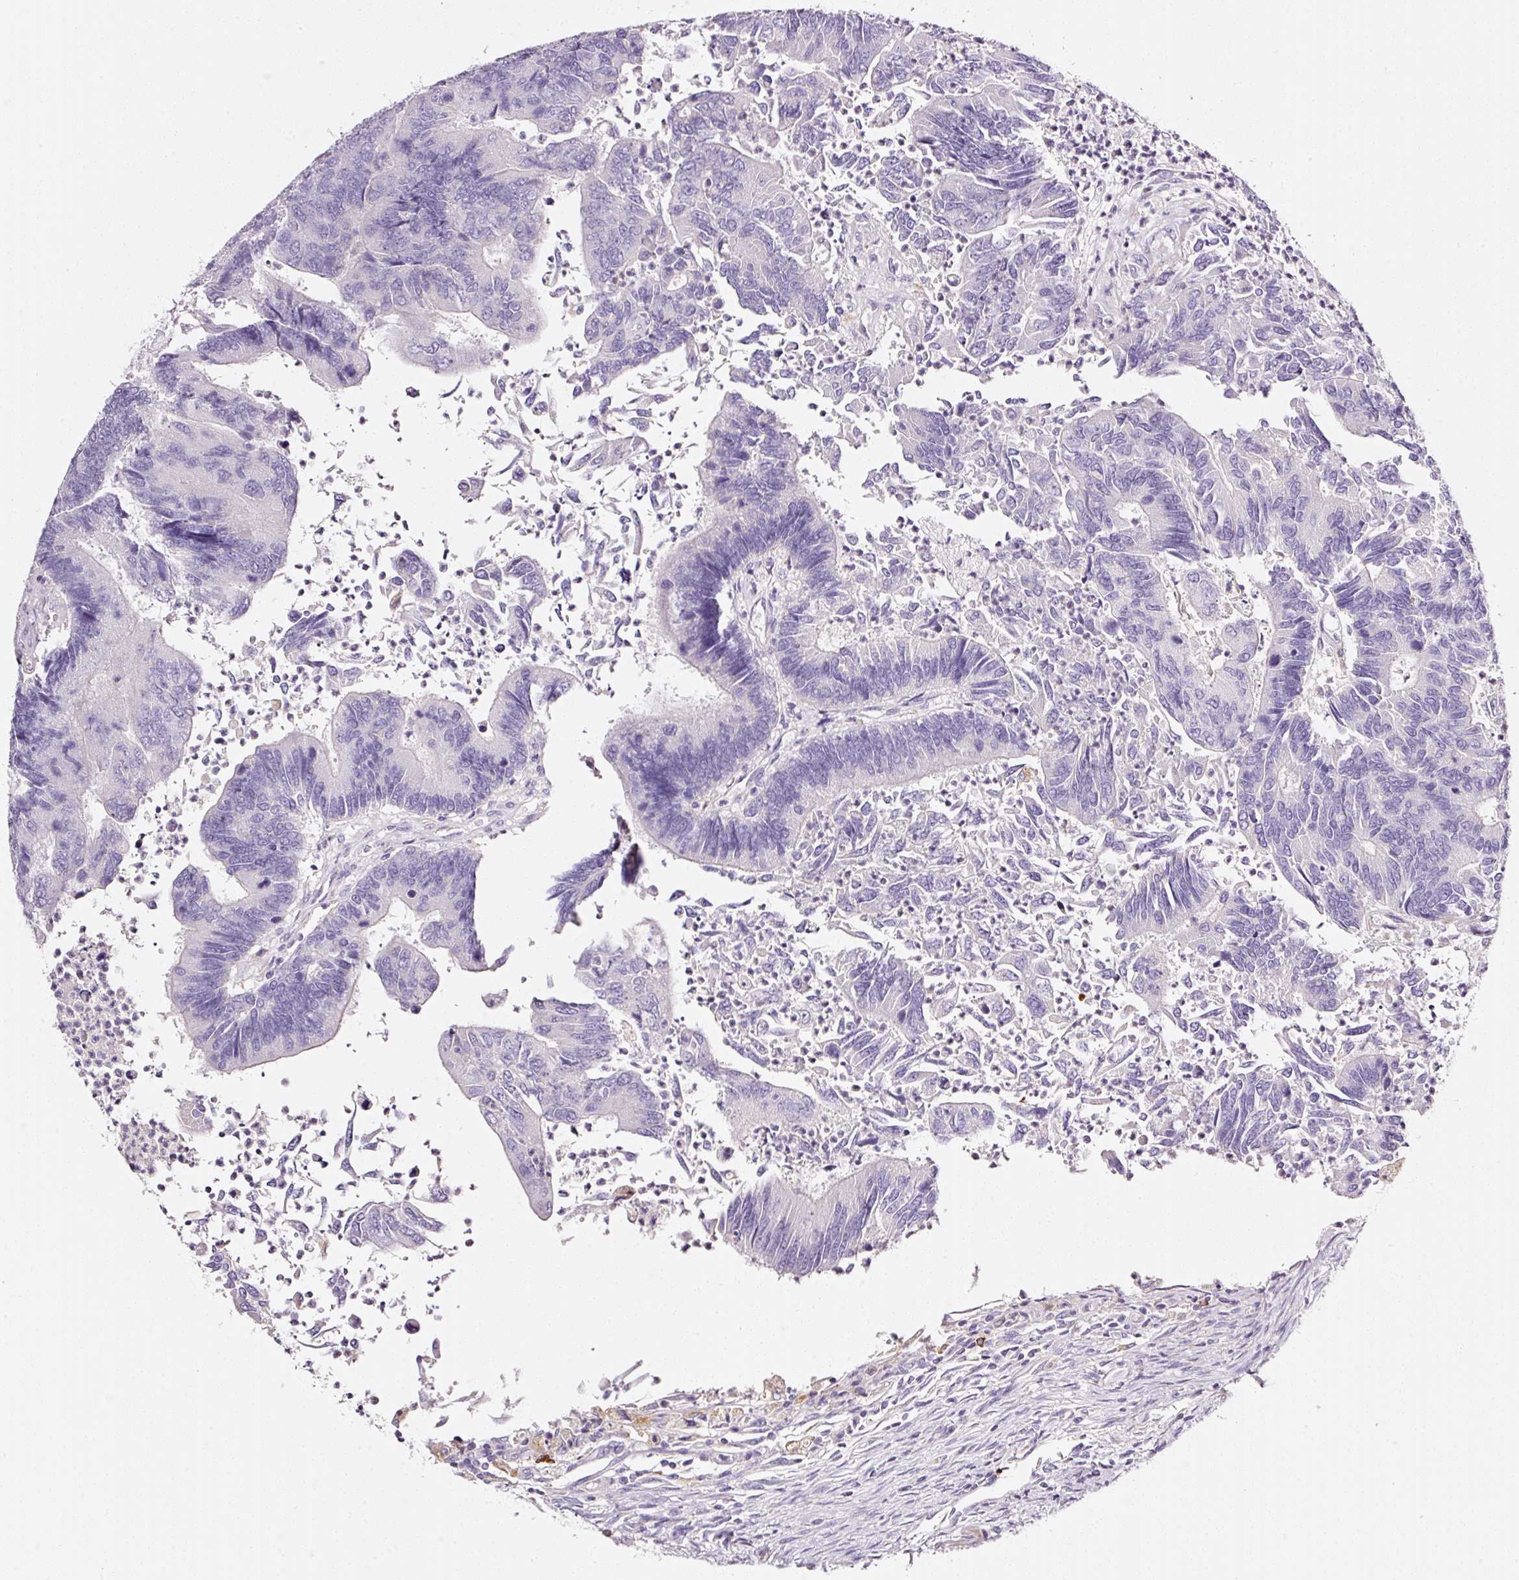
{"staining": {"intensity": "negative", "quantity": "none", "location": "none"}, "tissue": "colorectal cancer", "cell_type": "Tumor cells", "image_type": "cancer", "snomed": [{"axis": "morphology", "description": "Adenocarcinoma, NOS"}, {"axis": "topography", "description": "Colon"}], "caption": "IHC of human colorectal cancer (adenocarcinoma) displays no expression in tumor cells. The staining is performed using DAB (3,3'-diaminobenzidine) brown chromogen with nuclei counter-stained in using hematoxylin.", "gene": "CYB561A3", "patient": {"sex": "female", "age": 67}}